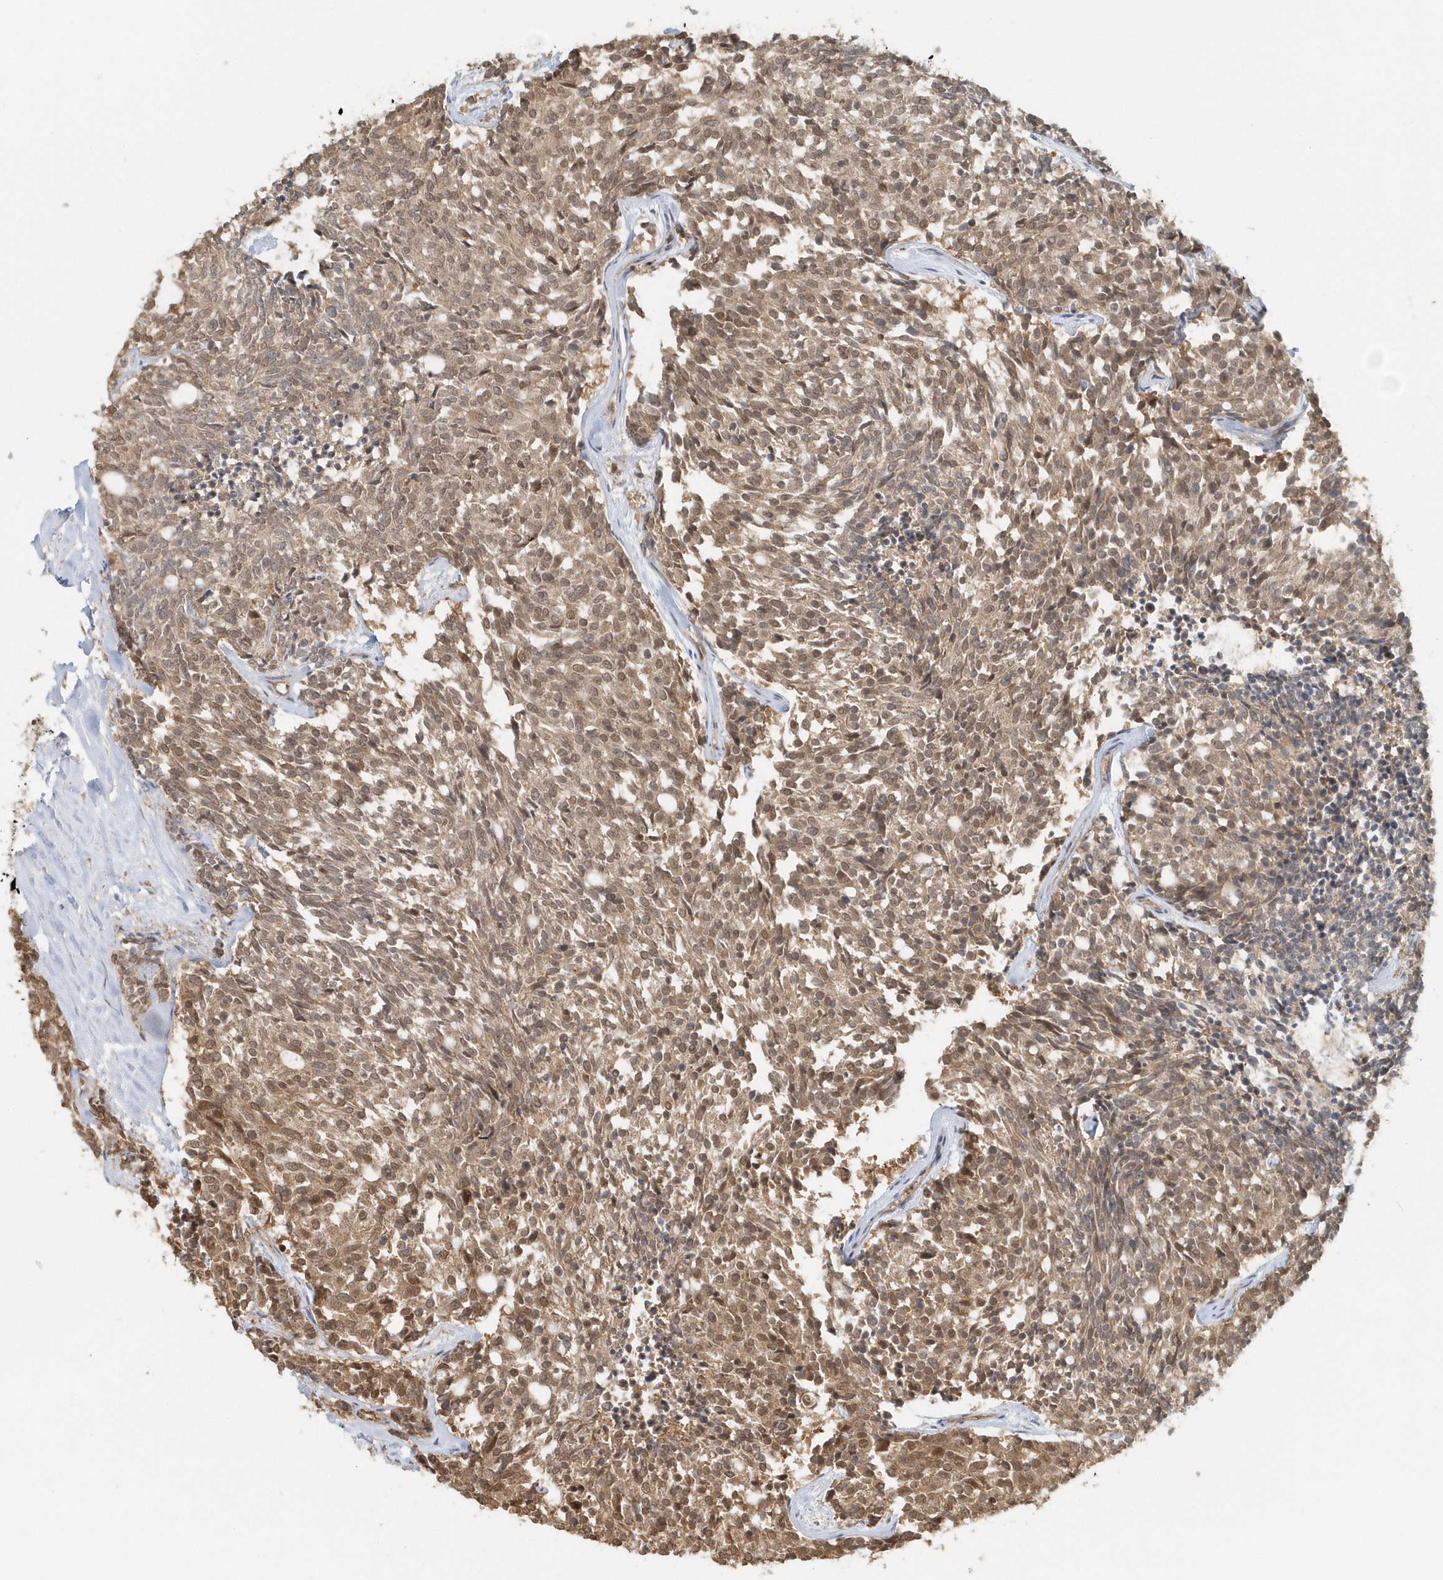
{"staining": {"intensity": "moderate", "quantity": ">75%", "location": "cytoplasmic/membranous,nuclear"}, "tissue": "carcinoid", "cell_type": "Tumor cells", "image_type": "cancer", "snomed": [{"axis": "morphology", "description": "Carcinoid, malignant, NOS"}, {"axis": "topography", "description": "Pancreas"}], "caption": "High-magnification brightfield microscopy of malignant carcinoid stained with DAB (3,3'-diaminobenzidine) (brown) and counterstained with hematoxylin (blue). tumor cells exhibit moderate cytoplasmic/membranous and nuclear expression is seen in about>75% of cells.", "gene": "PSMD6", "patient": {"sex": "female", "age": 54}}